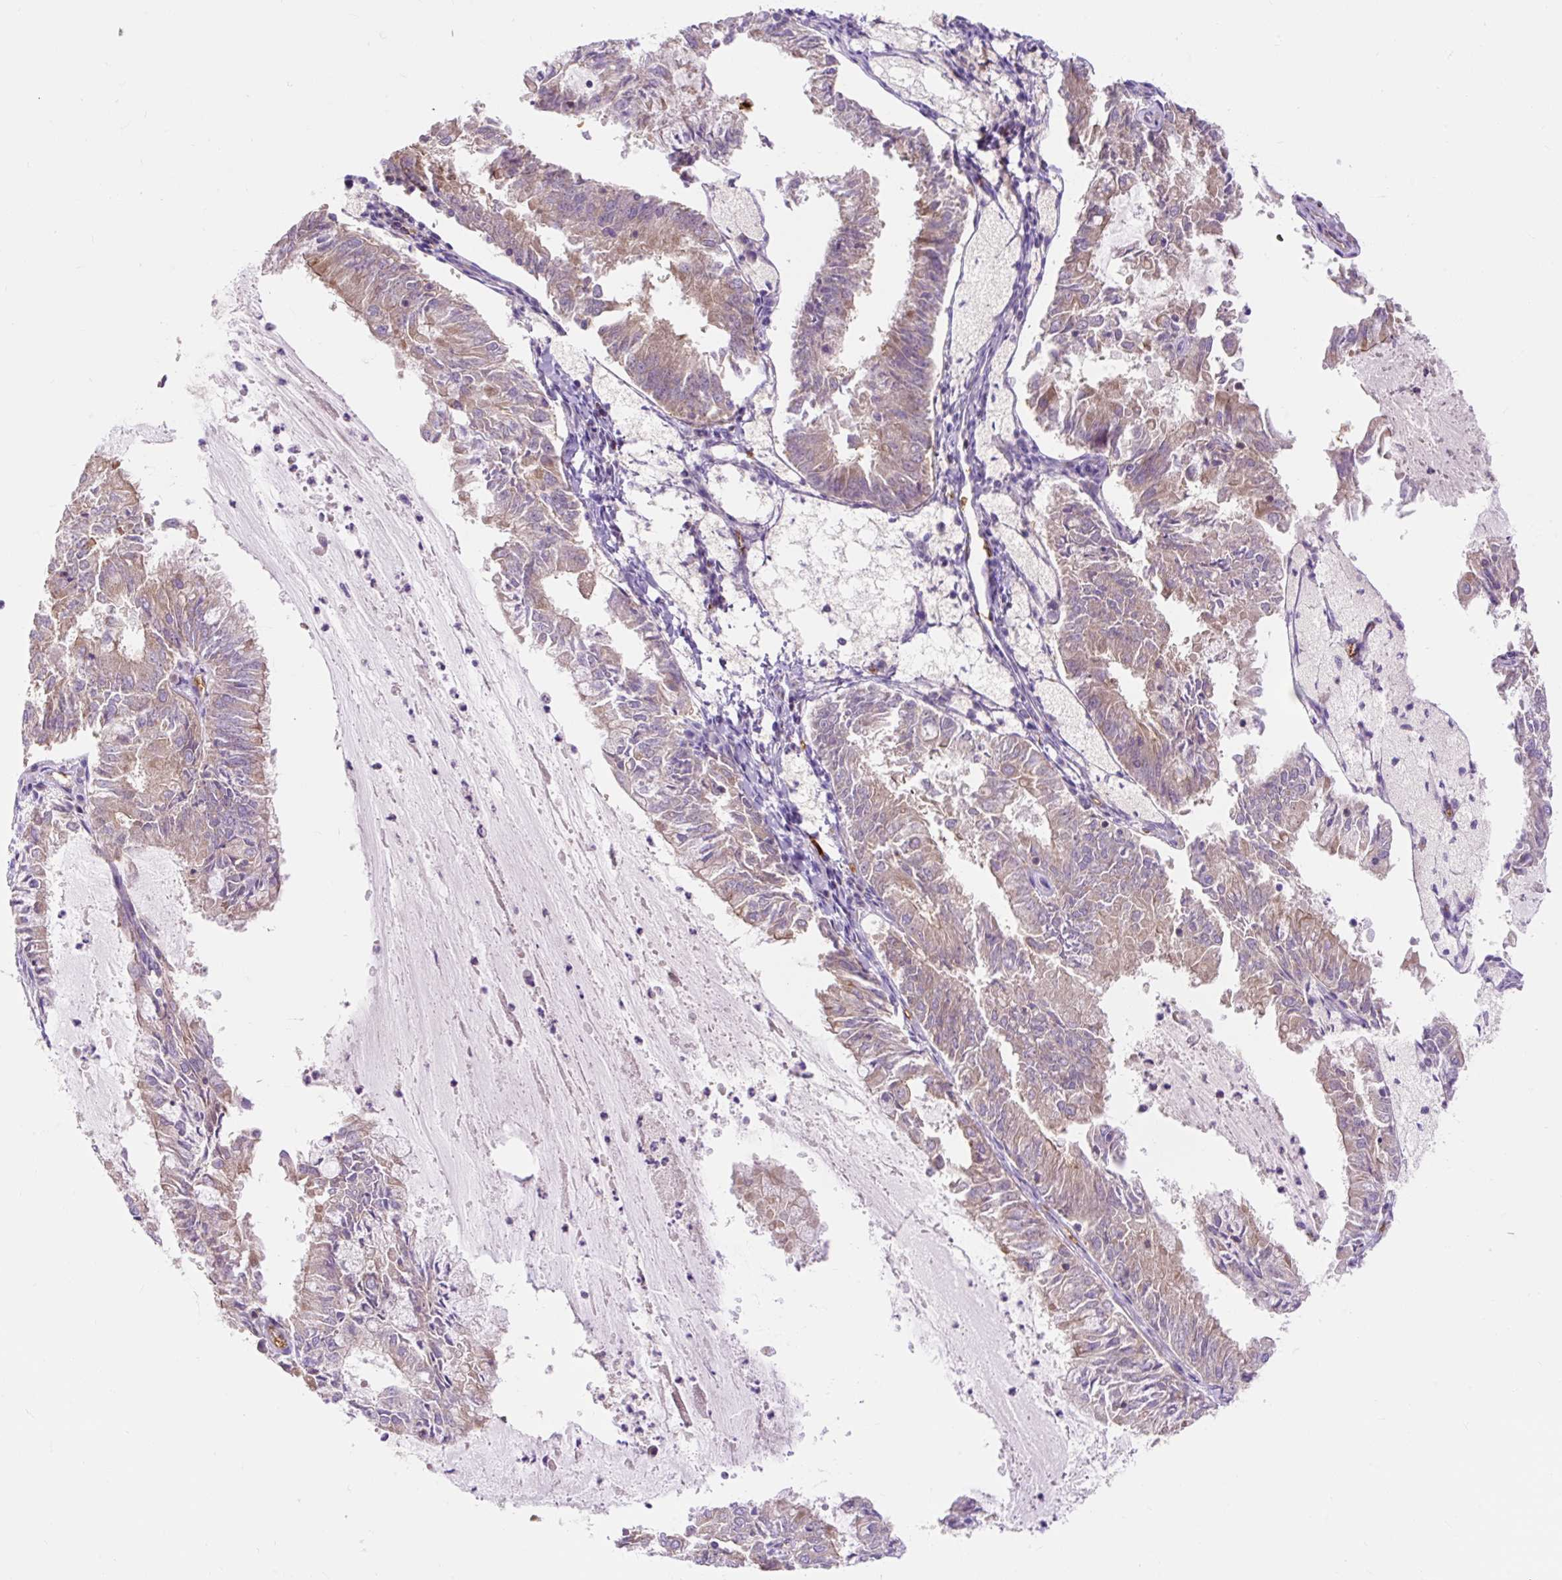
{"staining": {"intensity": "weak", "quantity": "25%-75%", "location": "cytoplasmic/membranous"}, "tissue": "endometrial cancer", "cell_type": "Tumor cells", "image_type": "cancer", "snomed": [{"axis": "morphology", "description": "Adenocarcinoma, NOS"}, {"axis": "topography", "description": "Endometrium"}], "caption": "Endometrial cancer tissue exhibits weak cytoplasmic/membranous positivity in approximately 25%-75% of tumor cells", "gene": "HIP1R", "patient": {"sex": "female", "age": 57}}